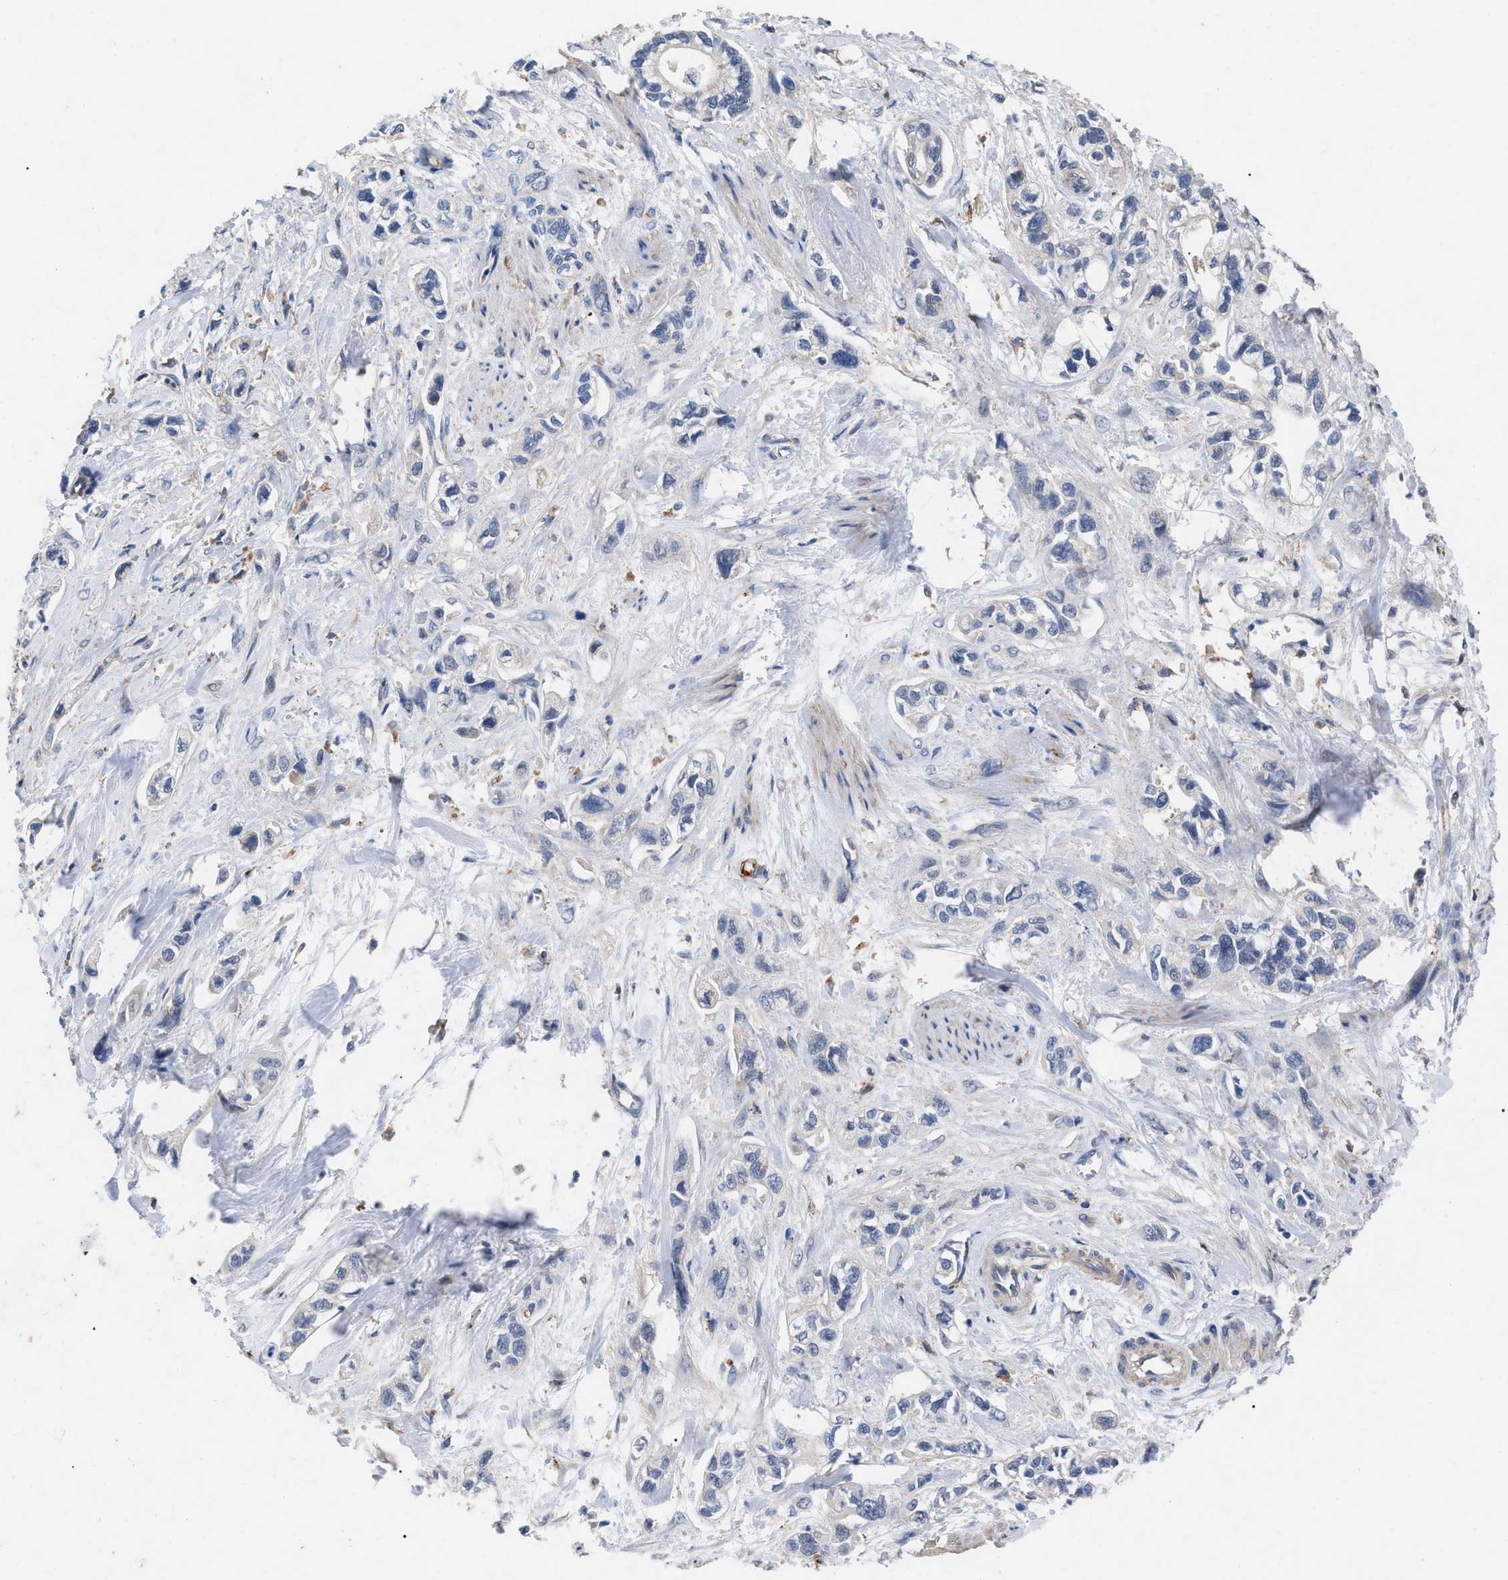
{"staining": {"intensity": "negative", "quantity": "none", "location": "none"}, "tissue": "pancreatic cancer", "cell_type": "Tumor cells", "image_type": "cancer", "snomed": [{"axis": "morphology", "description": "Adenocarcinoma, NOS"}, {"axis": "topography", "description": "Pancreas"}], "caption": "The micrograph reveals no significant staining in tumor cells of pancreatic adenocarcinoma.", "gene": "FAM171A2", "patient": {"sex": "male", "age": 74}}